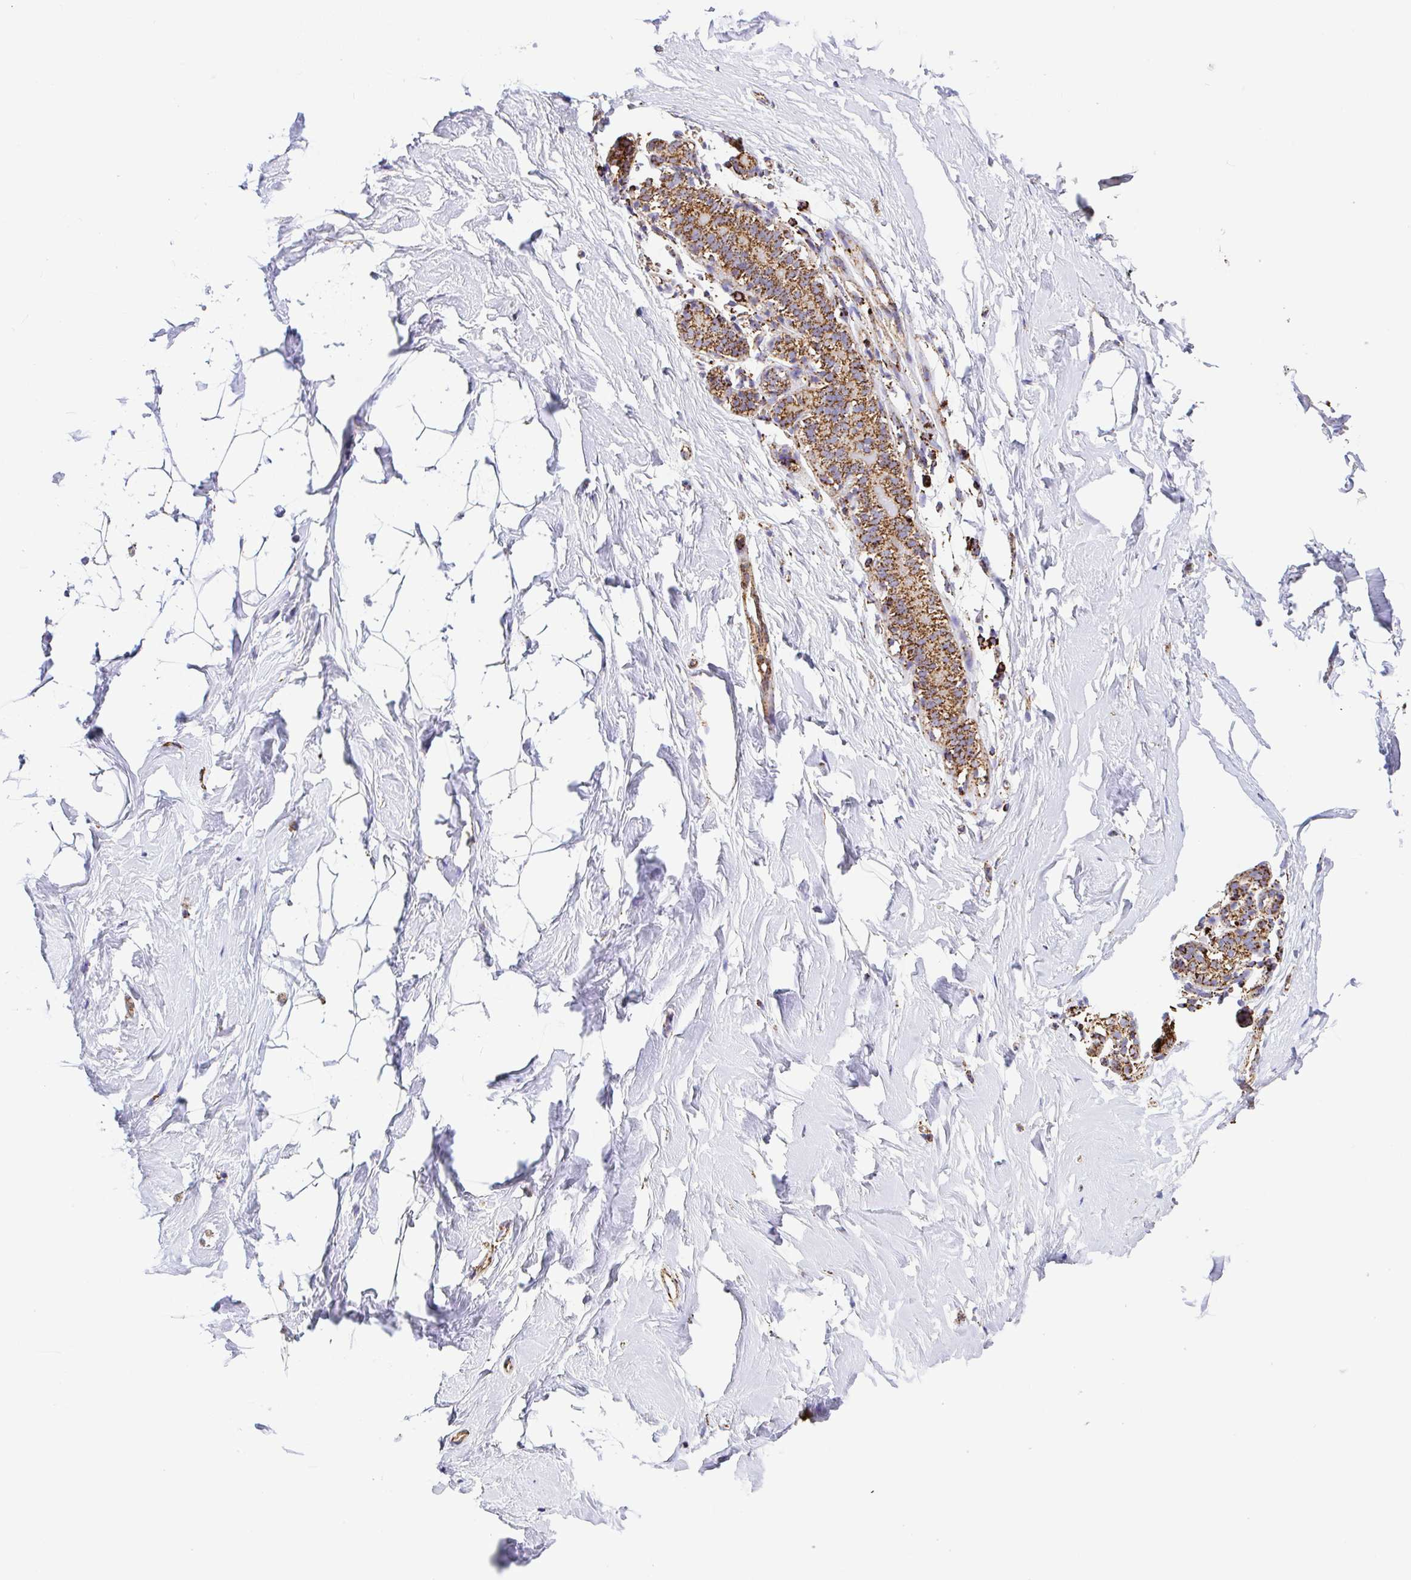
{"staining": {"intensity": "moderate", "quantity": "<25%", "location": "cytoplasmic/membranous"}, "tissue": "breast", "cell_type": "Adipocytes", "image_type": "normal", "snomed": [{"axis": "morphology", "description": "Normal tissue, NOS"}, {"axis": "topography", "description": "Breast"}], "caption": "Moderate cytoplasmic/membranous expression is present in about <25% of adipocytes in benign breast. (brown staining indicates protein expression, while blue staining denotes nuclei).", "gene": "ANKRD33B", "patient": {"sex": "female", "age": 32}}